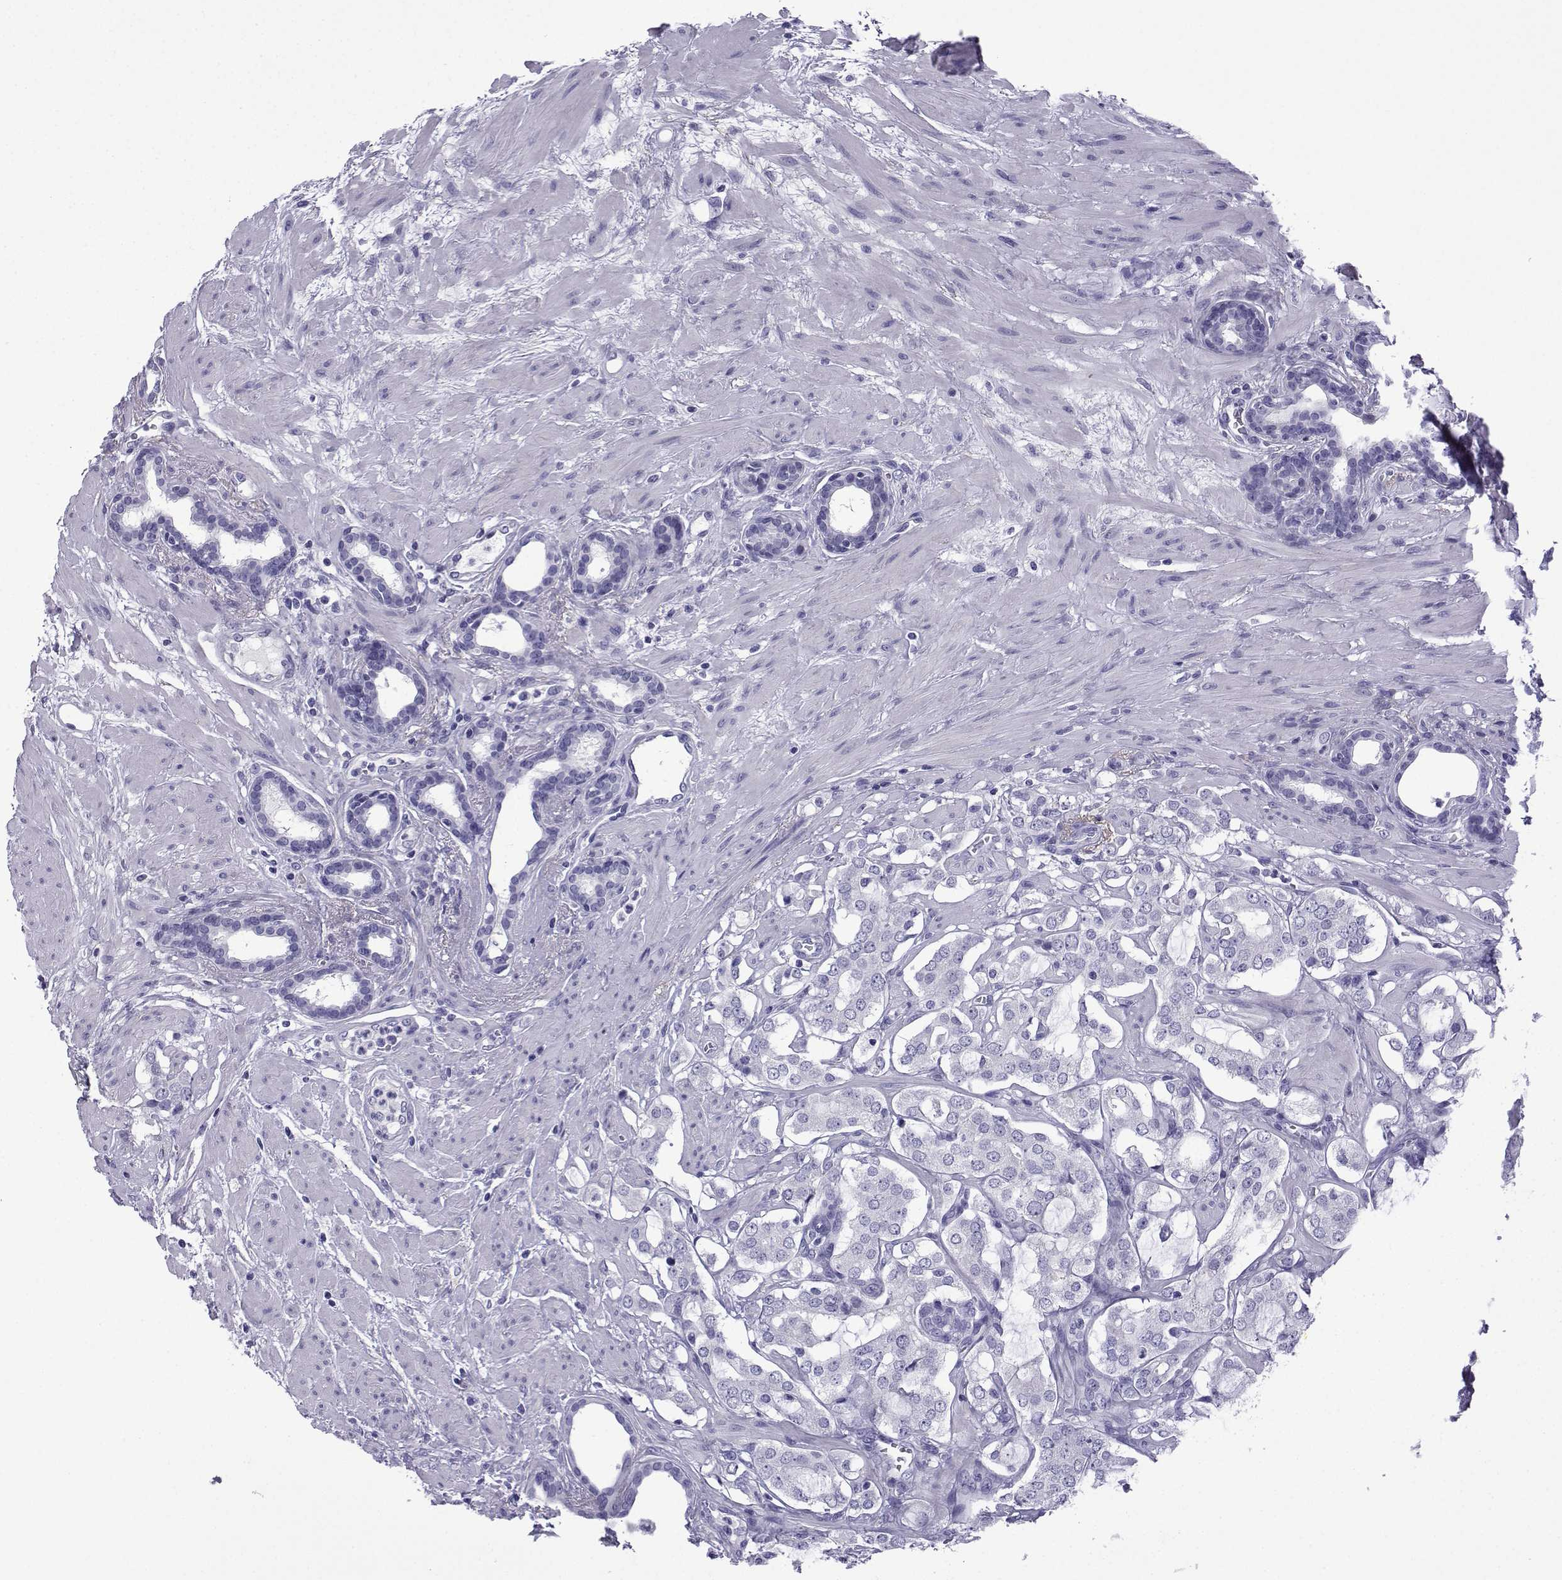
{"staining": {"intensity": "negative", "quantity": "none", "location": "none"}, "tissue": "prostate cancer", "cell_type": "Tumor cells", "image_type": "cancer", "snomed": [{"axis": "morphology", "description": "Adenocarcinoma, NOS"}, {"axis": "topography", "description": "Prostate"}], "caption": "Immunohistochemistry (IHC) of human adenocarcinoma (prostate) reveals no positivity in tumor cells. The staining is performed using DAB brown chromogen with nuclei counter-stained in using hematoxylin.", "gene": "TRIM46", "patient": {"sex": "male", "age": 66}}